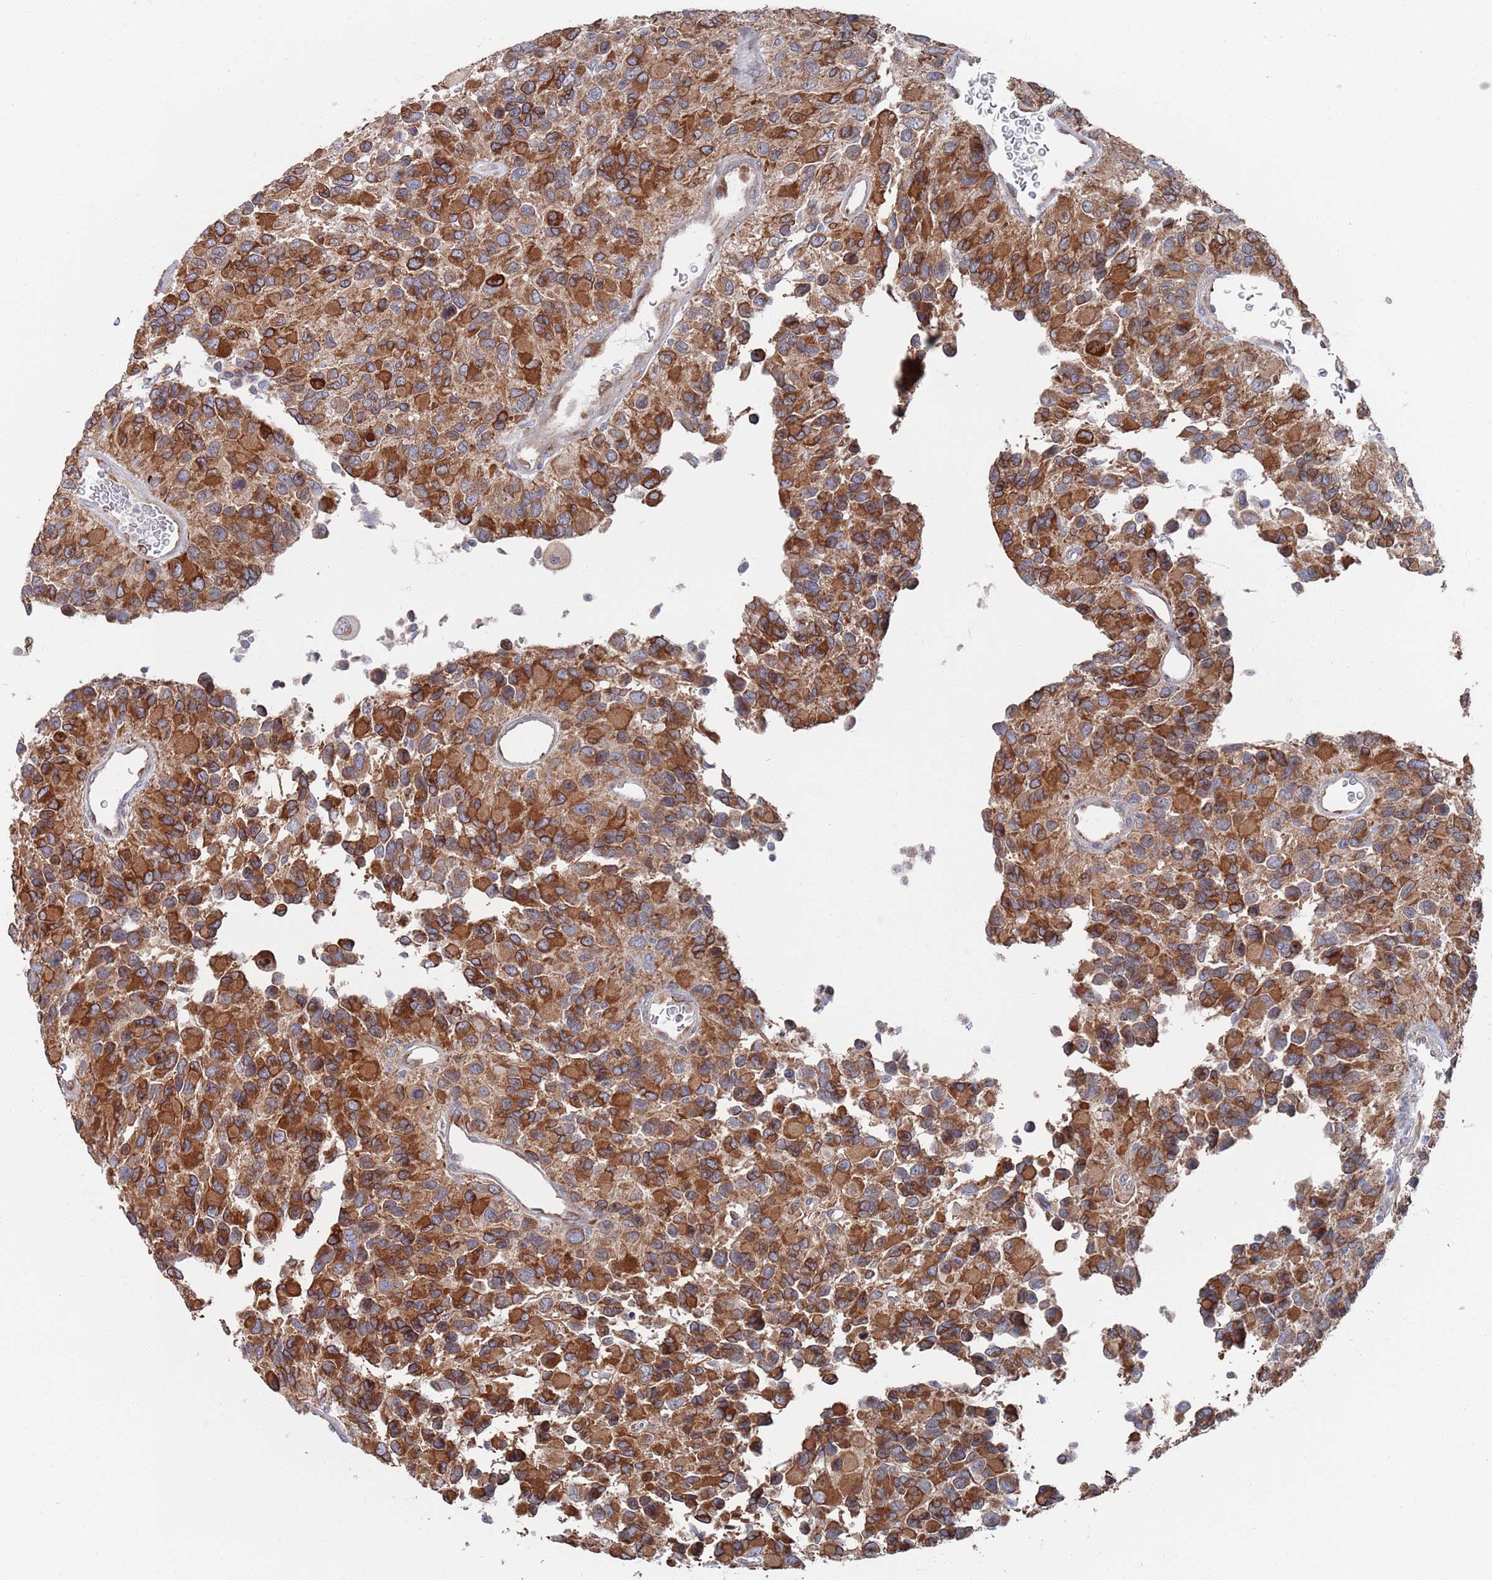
{"staining": {"intensity": "strong", "quantity": ">75%", "location": "cytoplasmic/membranous"}, "tissue": "glioma", "cell_type": "Tumor cells", "image_type": "cancer", "snomed": [{"axis": "morphology", "description": "Glioma, malignant, High grade"}, {"axis": "topography", "description": "Brain"}], "caption": "IHC histopathology image of malignant glioma (high-grade) stained for a protein (brown), which displays high levels of strong cytoplasmic/membranous staining in about >75% of tumor cells.", "gene": "CCDC106", "patient": {"sex": "male", "age": 77}}